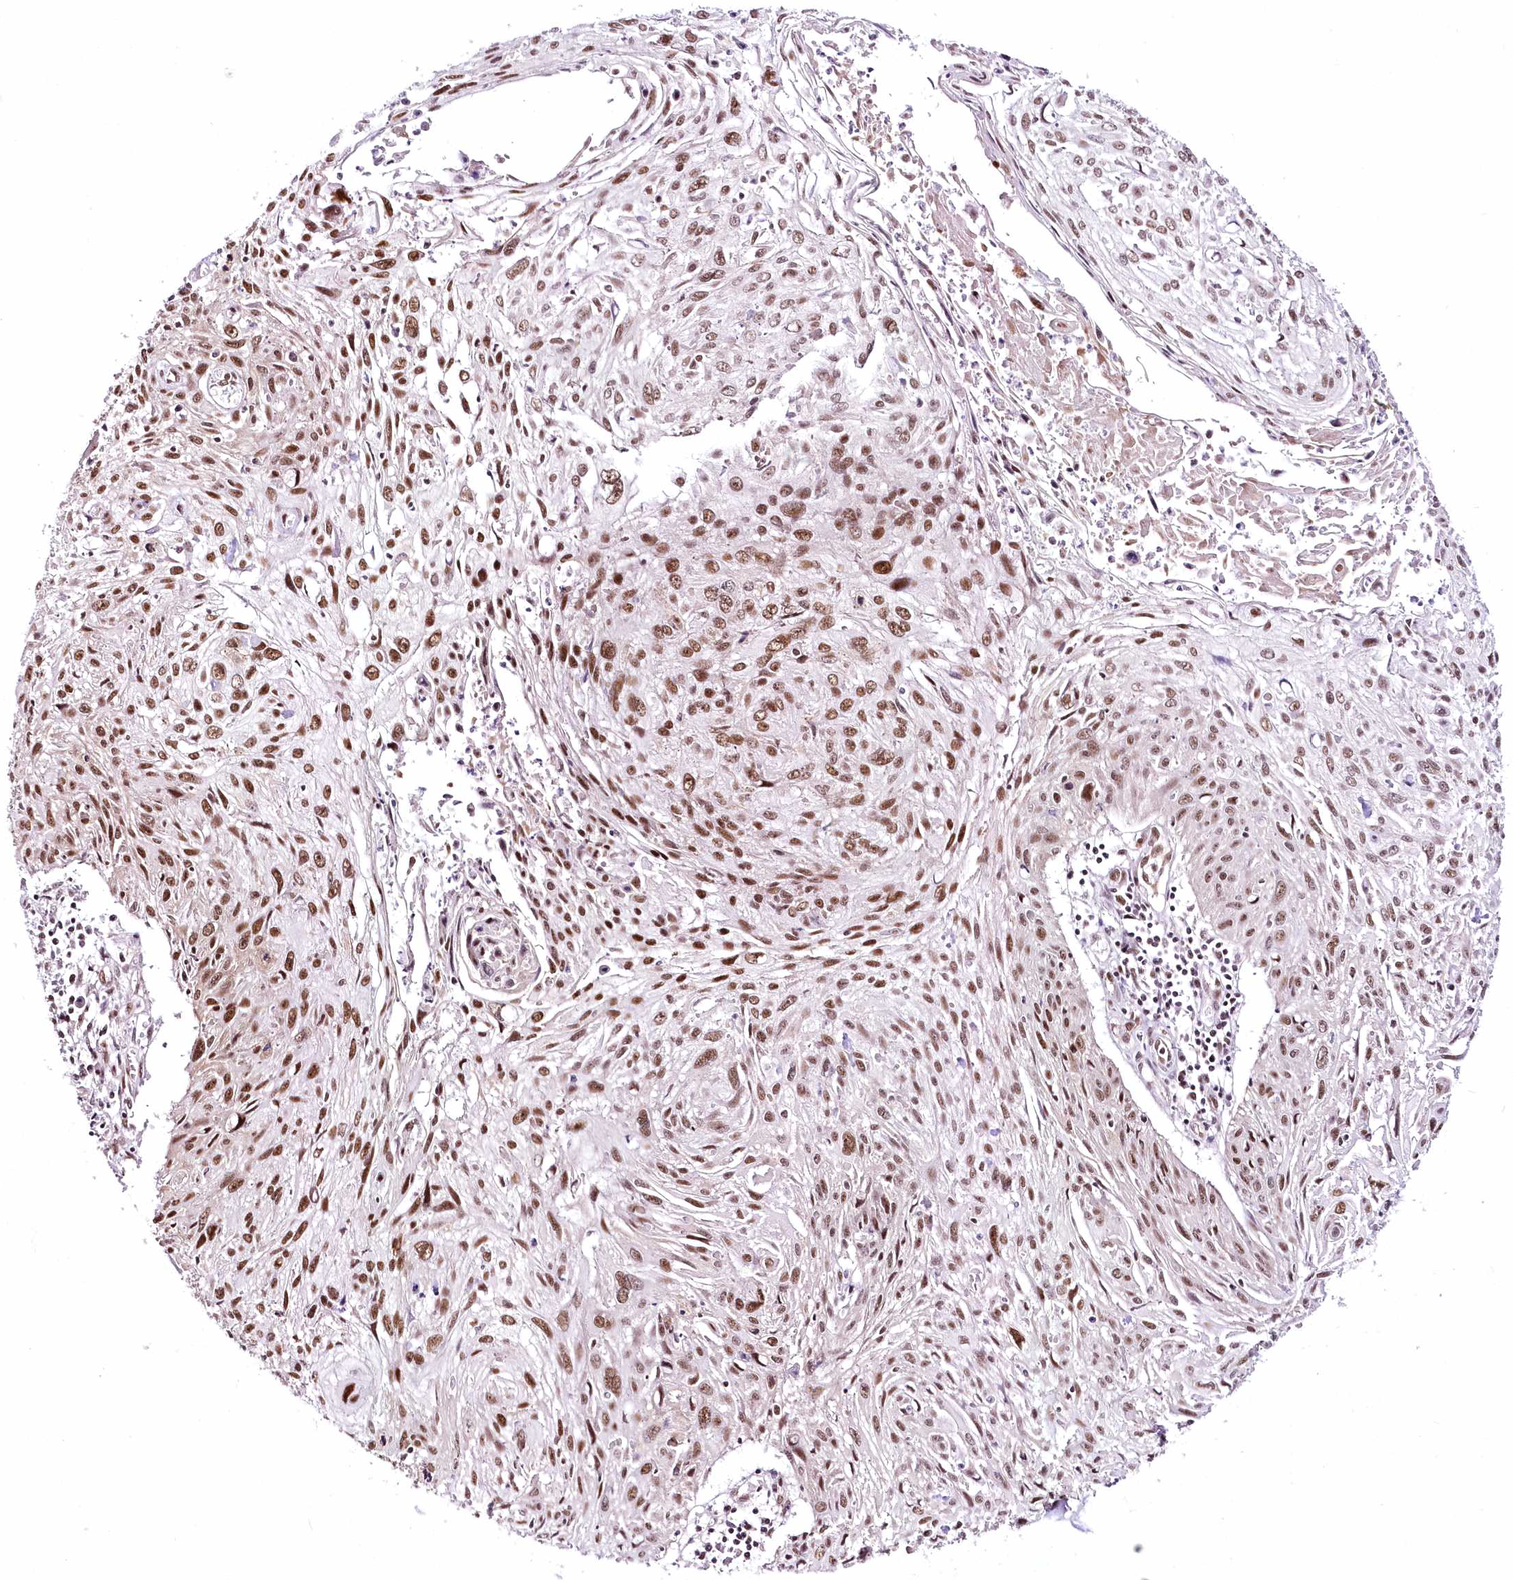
{"staining": {"intensity": "moderate", "quantity": ">75%", "location": "nuclear"}, "tissue": "cervical cancer", "cell_type": "Tumor cells", "image_type": "cancer", "snomed": [{"axis": "morphology", "description": "Squamous cell carcinoma, NOS"}, {"axis": "topography", "description": "Cervix"}], "caption": "Protein staining by immunohistochemistry displays moderate nuclear staining in about >75% of tumor cells in cervical cancer.", "gene": "NSUN2", "patient": {"sex": "female", "age": 51}}